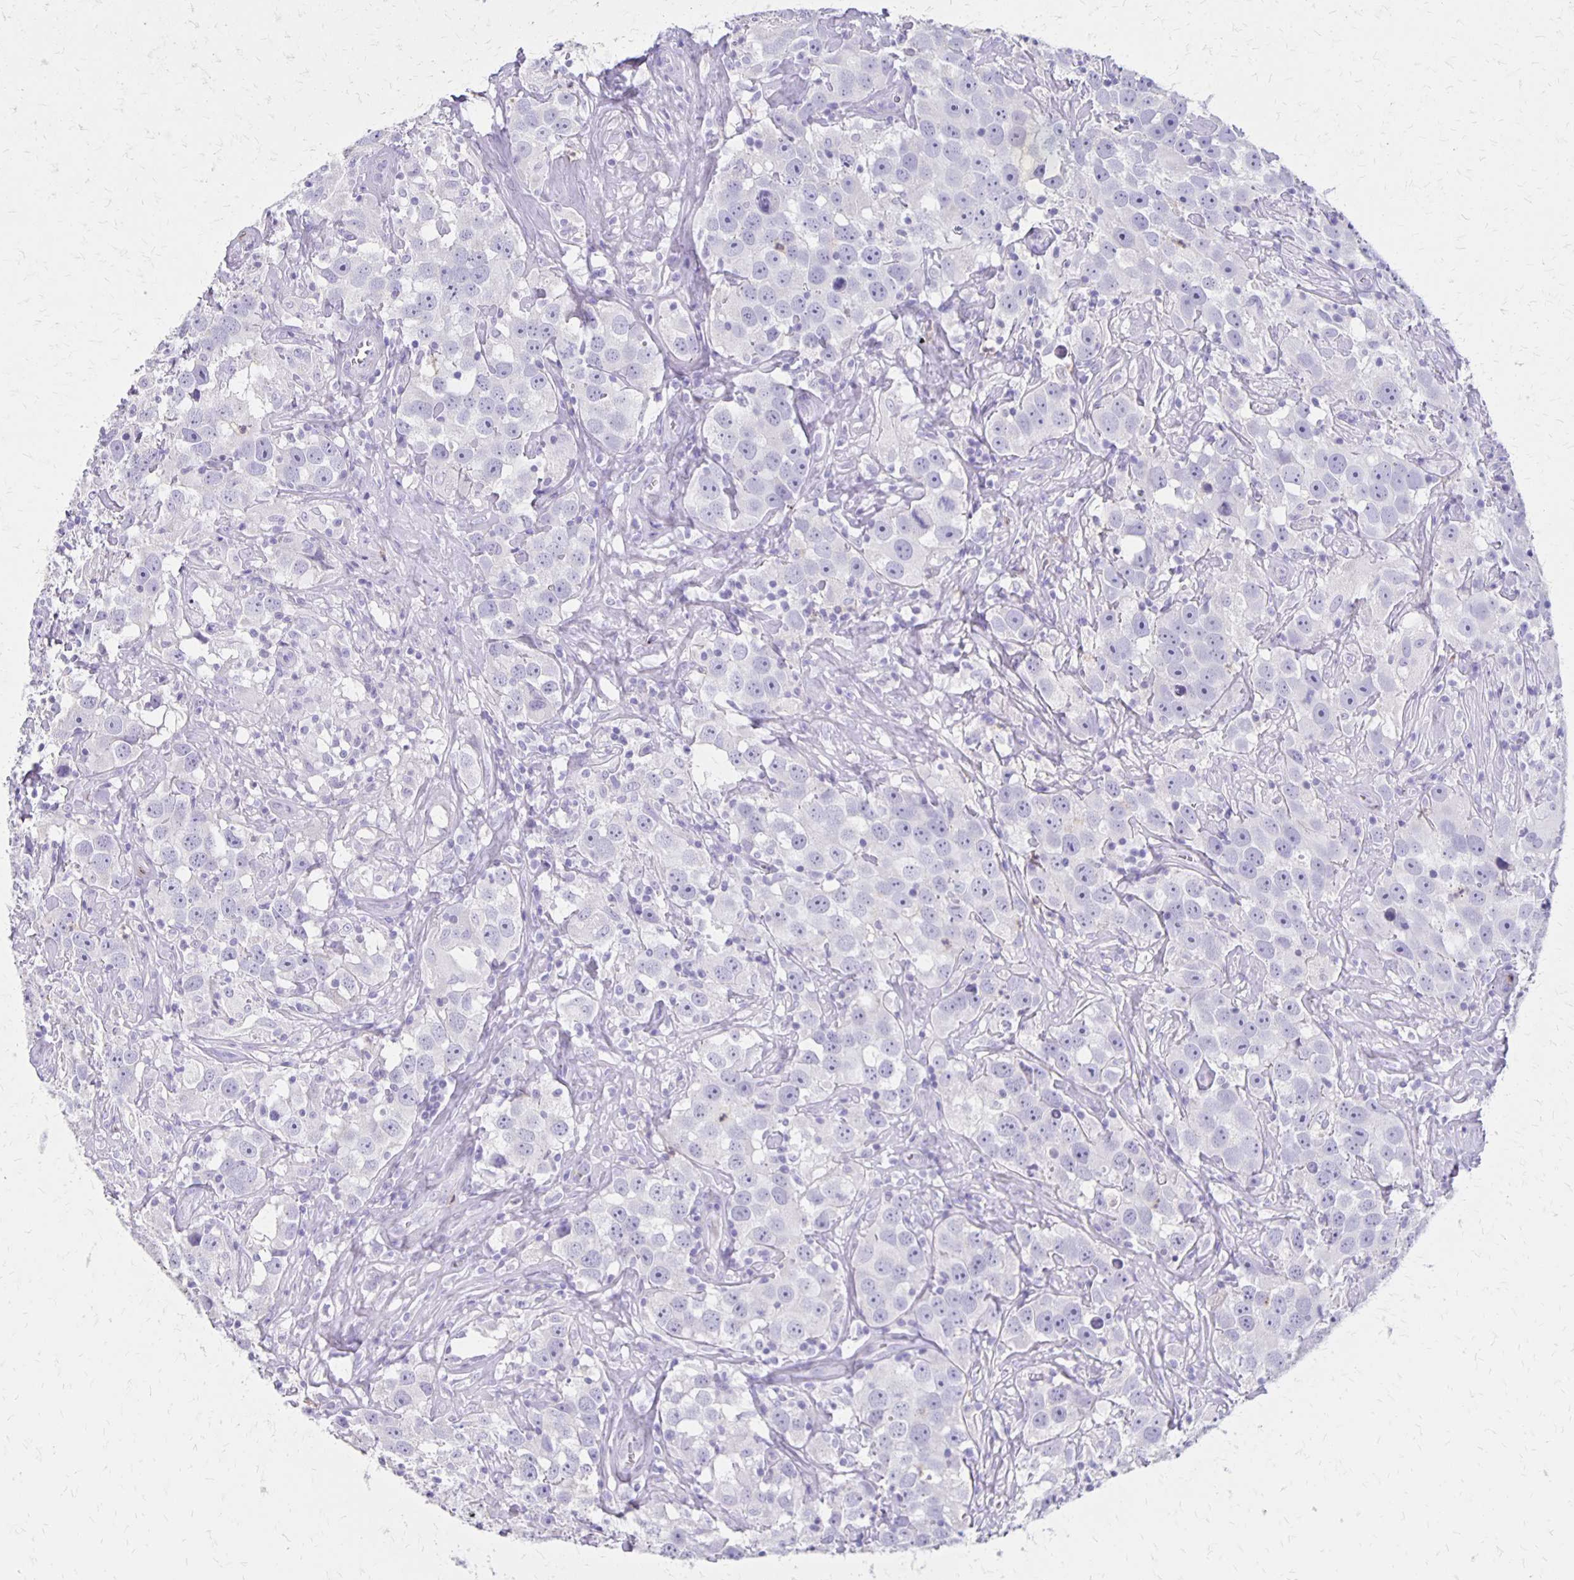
{"staining": {"intensity": "negative", "quantity": "none", "location": "none"}, "tissue": "testis cancer", "cell_type": "Tumor cells", "image_type": "cancer", "snomed": [{"axis": "morphology", "description": "Seminoma, NOS"}, {"axis": "topography", "description": "Testis"}], "caption": "Immunohistochemistry (IHC) photomicrograph of neoplastic tissue: seminoma (testis) stained with DAB exhibits no significant protein positivity in tumor cells.", "gene": "SEPTIN5", "patient": {"sex": "male", "age": 49}}